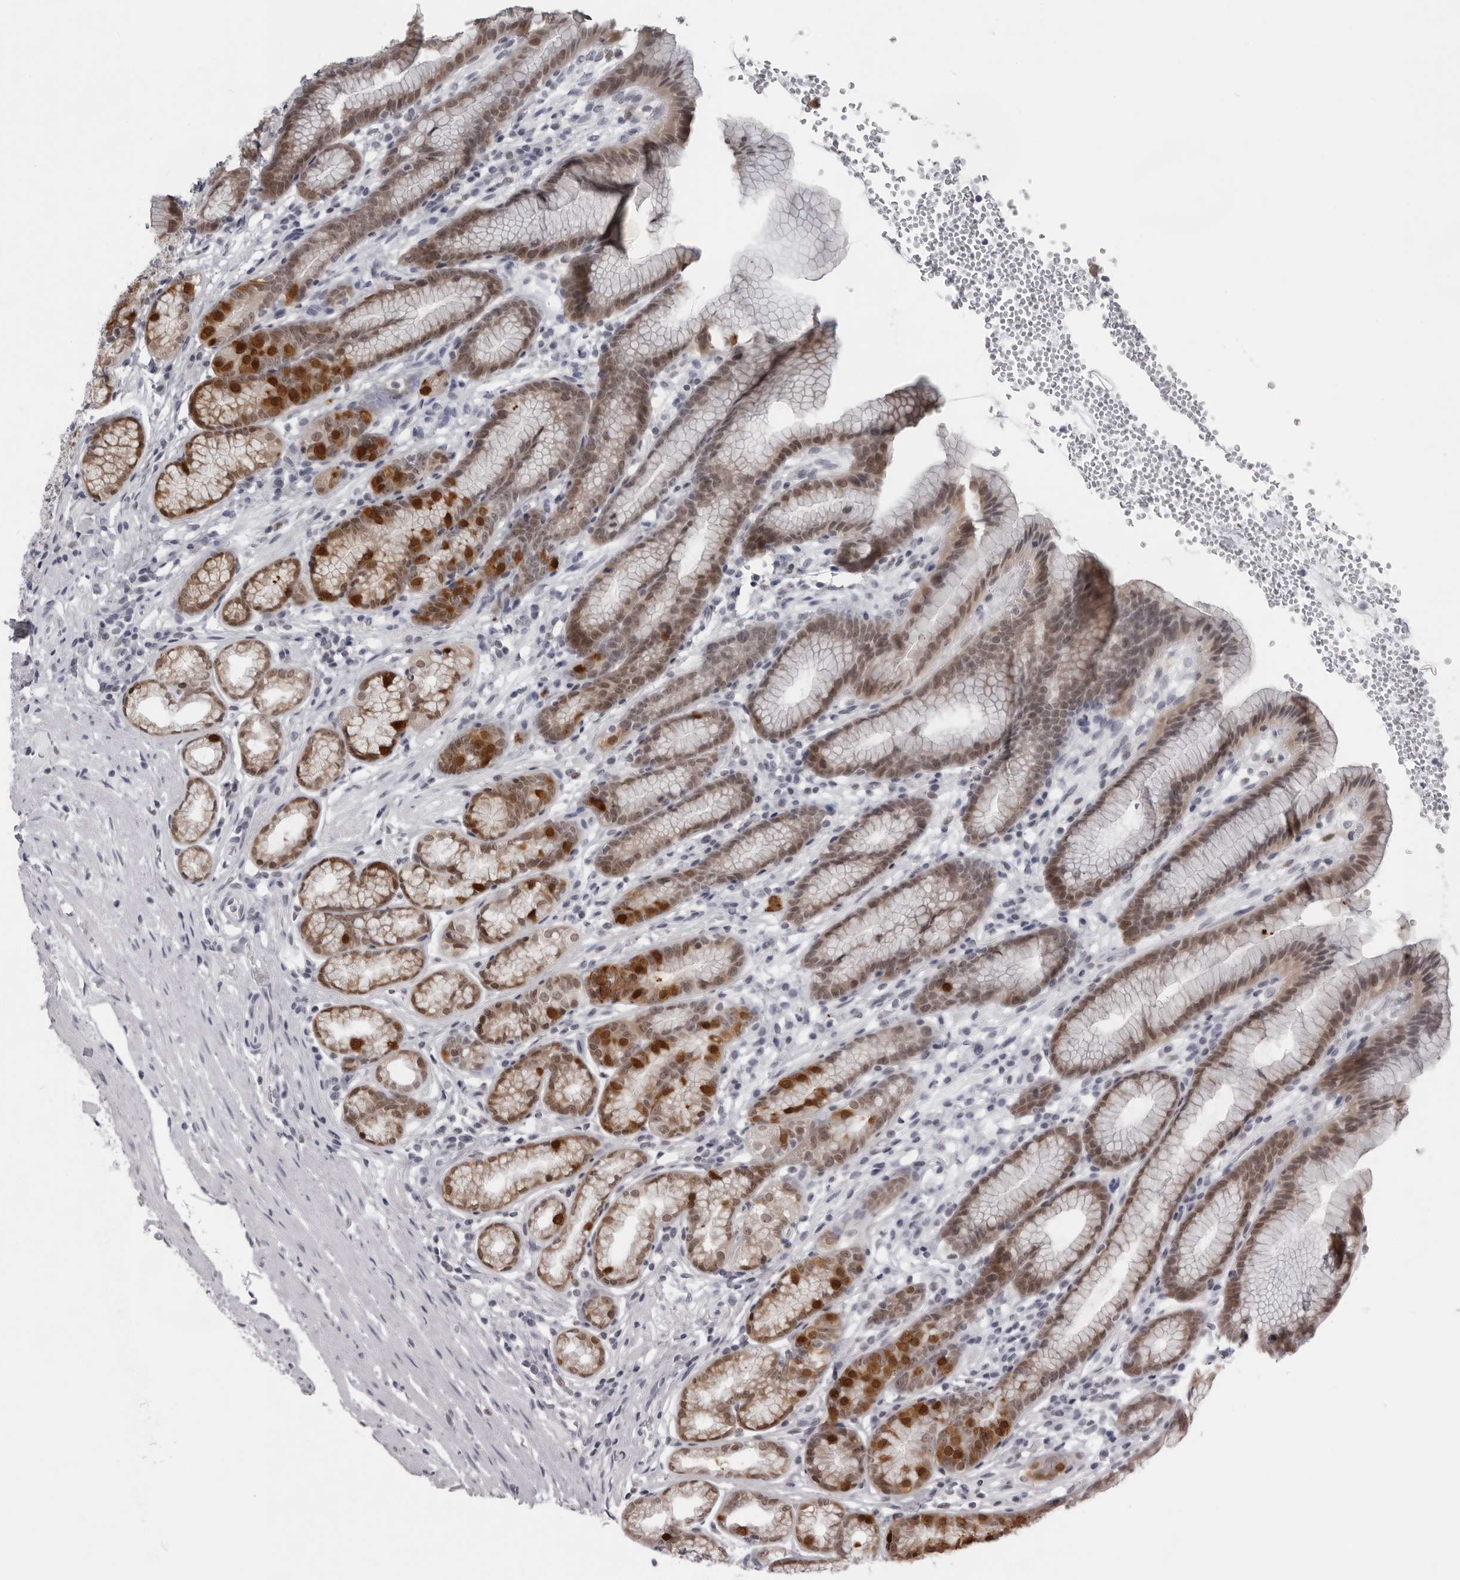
{"staining": {"intensity": "strong", "quantity": "25%-75%", "location": "cytoplasmic/membranous,nuclear"}, "tissue": "stomach", "cell_type": "Glandular cells", "image_type": "normal", "snomed": [{"axis": "morphology", "description": "Normal tissue, NOS"}, {"axis": "topography", "description": "Stomach"}], "caption": "Strong cytoplasmic/membranous,nuclear expression for a protein is appreciated in about 25%-75% of glandular cells of benign stomach using IHC.", "gene": "LZIC", "patient": {"sex": "male", "age": 42}}